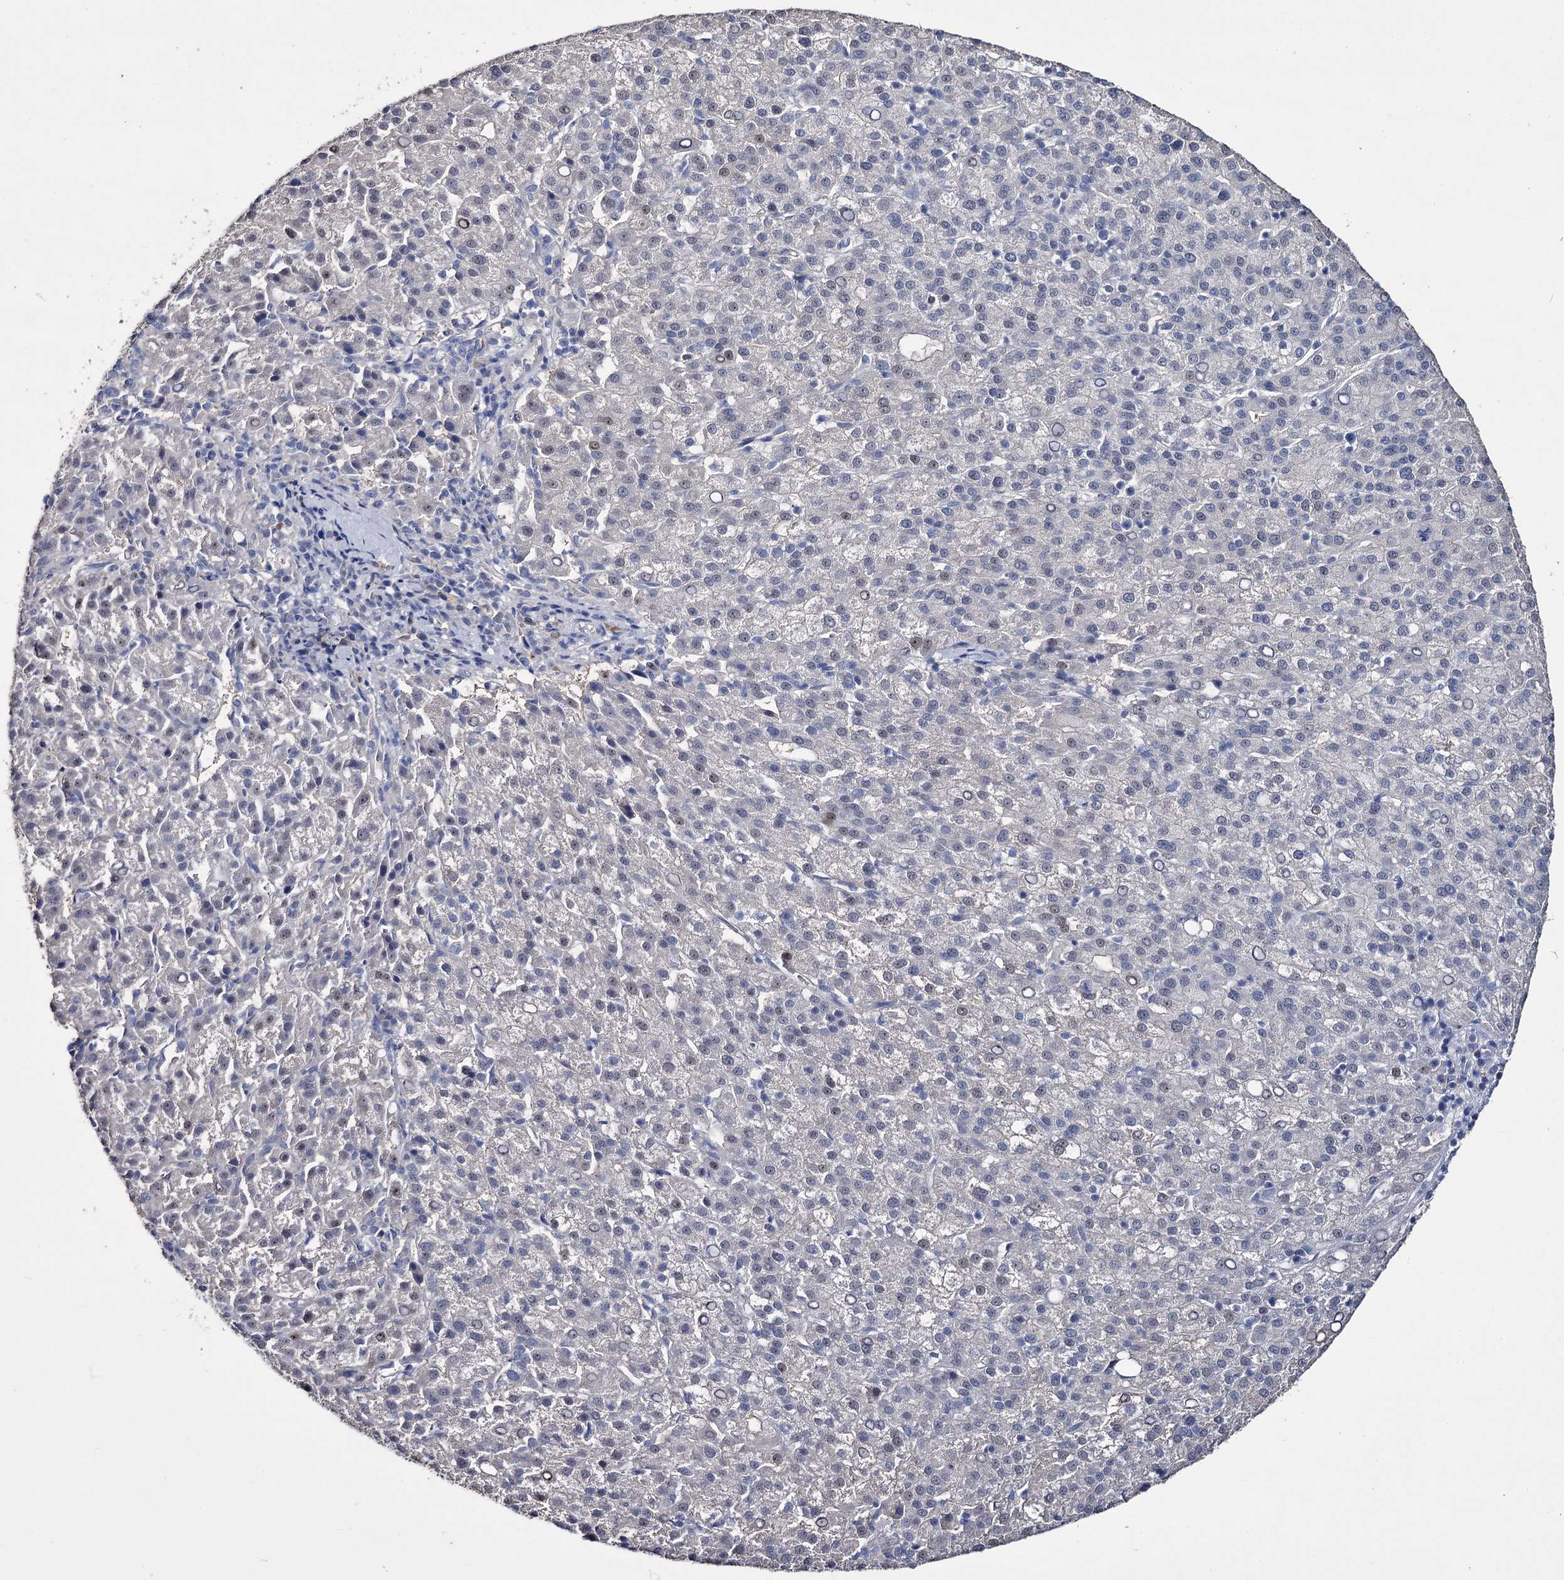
{"staining": {"intensity": "negative", "quantity": "none", "location": "none"}, "tissue": "liver cancer", "cell_type": "Tumor cells", "image_type": "cancer", "snomed": [{"axis": "morphology", "description": "Carcinoma, Hepatocellular, NOS"}, {"axis": "topography", "description": "Liver"}], "caption": "DAB immunohistochemical staining of liver hepatocellular carcinoma demonstrates no significant positivity in tumor cells.", "gene": "EPB41L5", "patient": {"sex": "female", "age": 58}}